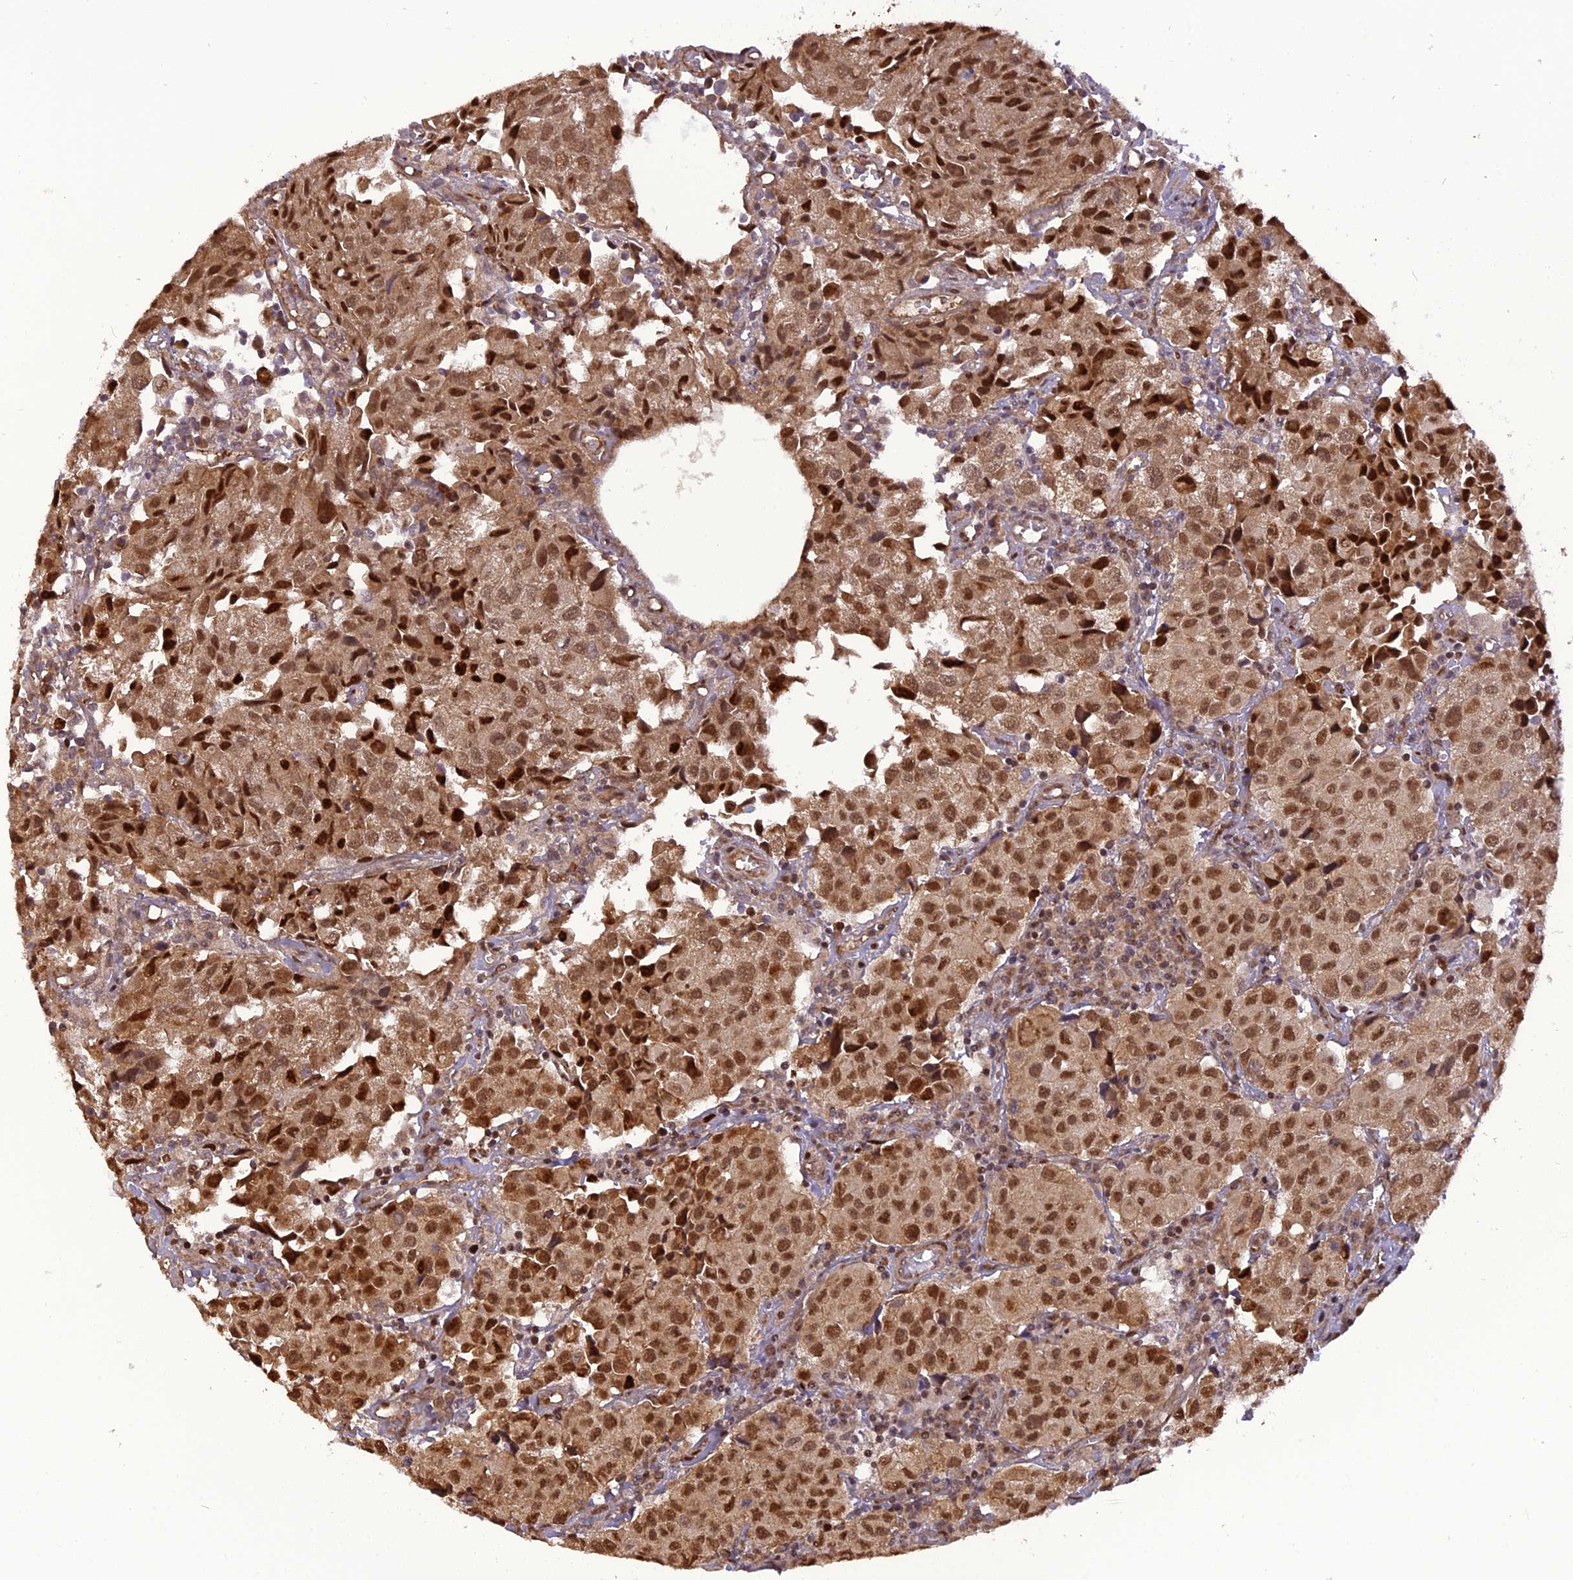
{"staining": {"intensity": "moderate", "quantity": ">75%", "location": "cytoplasmic/membranous,nuclear"}, "tissue": "urothelial cancer", "cell_type": "Tumor cells", "image_type": "cancer", "snomed": [{"axis": "morphology", "description": "Urothelial carcinoma, High grade"}, {"axis": "topography", "description": "Urinary bladder"}], "caption": "Approximately >75% of tumor cells in urothelial carcinoma (high-grade) exhibit moderate cytoplasmic/membranous and nuclear protein positivity as visualized by brown immunohistochemical staining.", "gene": "MICALL1", "patient": {"sex": "female", "age": 75}}